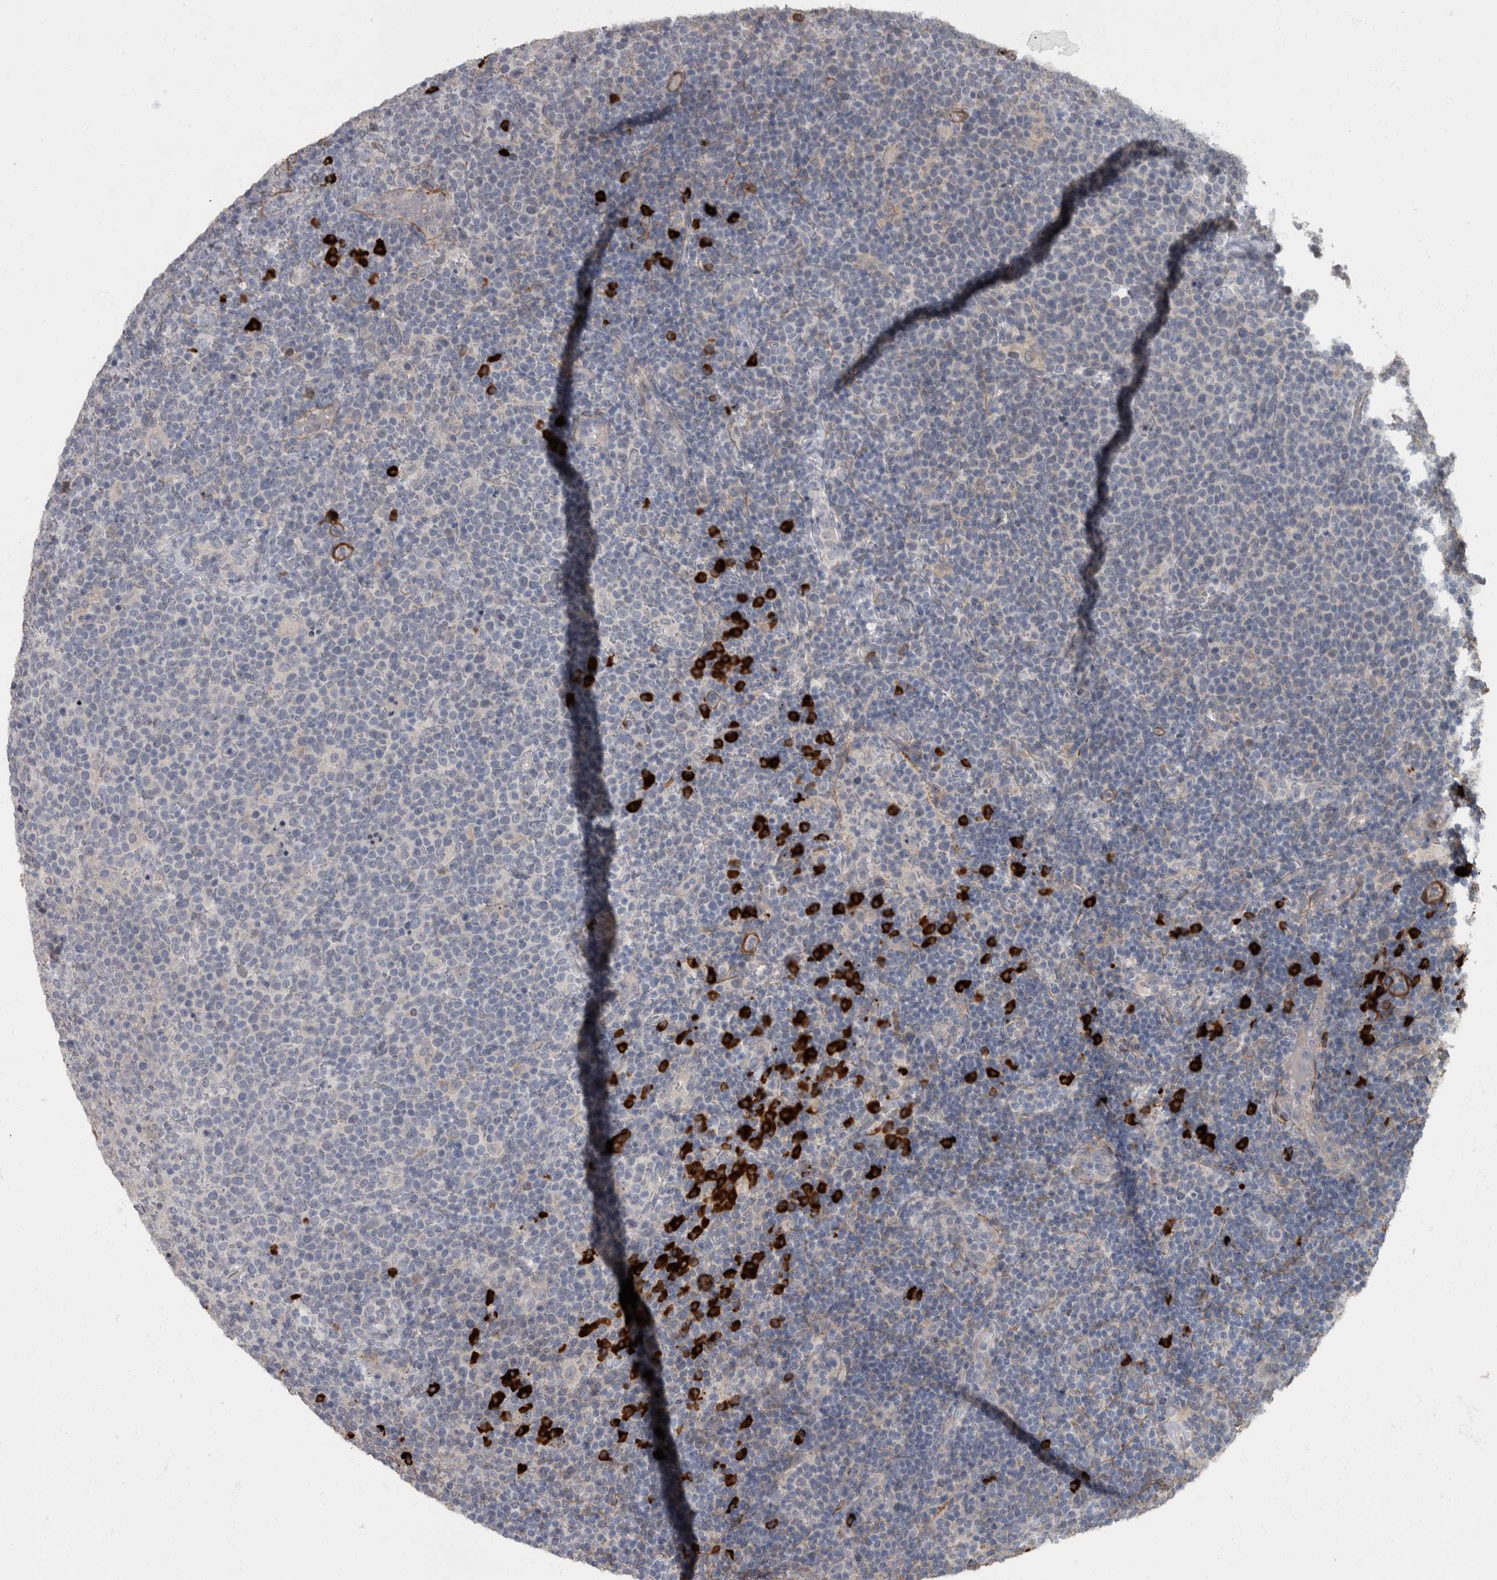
{"staining": {"intensity": "negative", "quantity": "none", "location": "none"}, "tissue": "lymphoma", "cell_type": "Tumor cells", "image_type": "cancer", "snomed": [{"axis": "morphology", "description": "Malignant lymphoma, non-Hodgkin's type, High grade"}, {"axis": "topography", "description": "Lymph node"}], "caption": "Human lymphoma stained for a protein using immunohistochemistry reveals no expression in tumor cells.", "gene": "MASTL", "patient": {"sex": "male", "age": 61}}